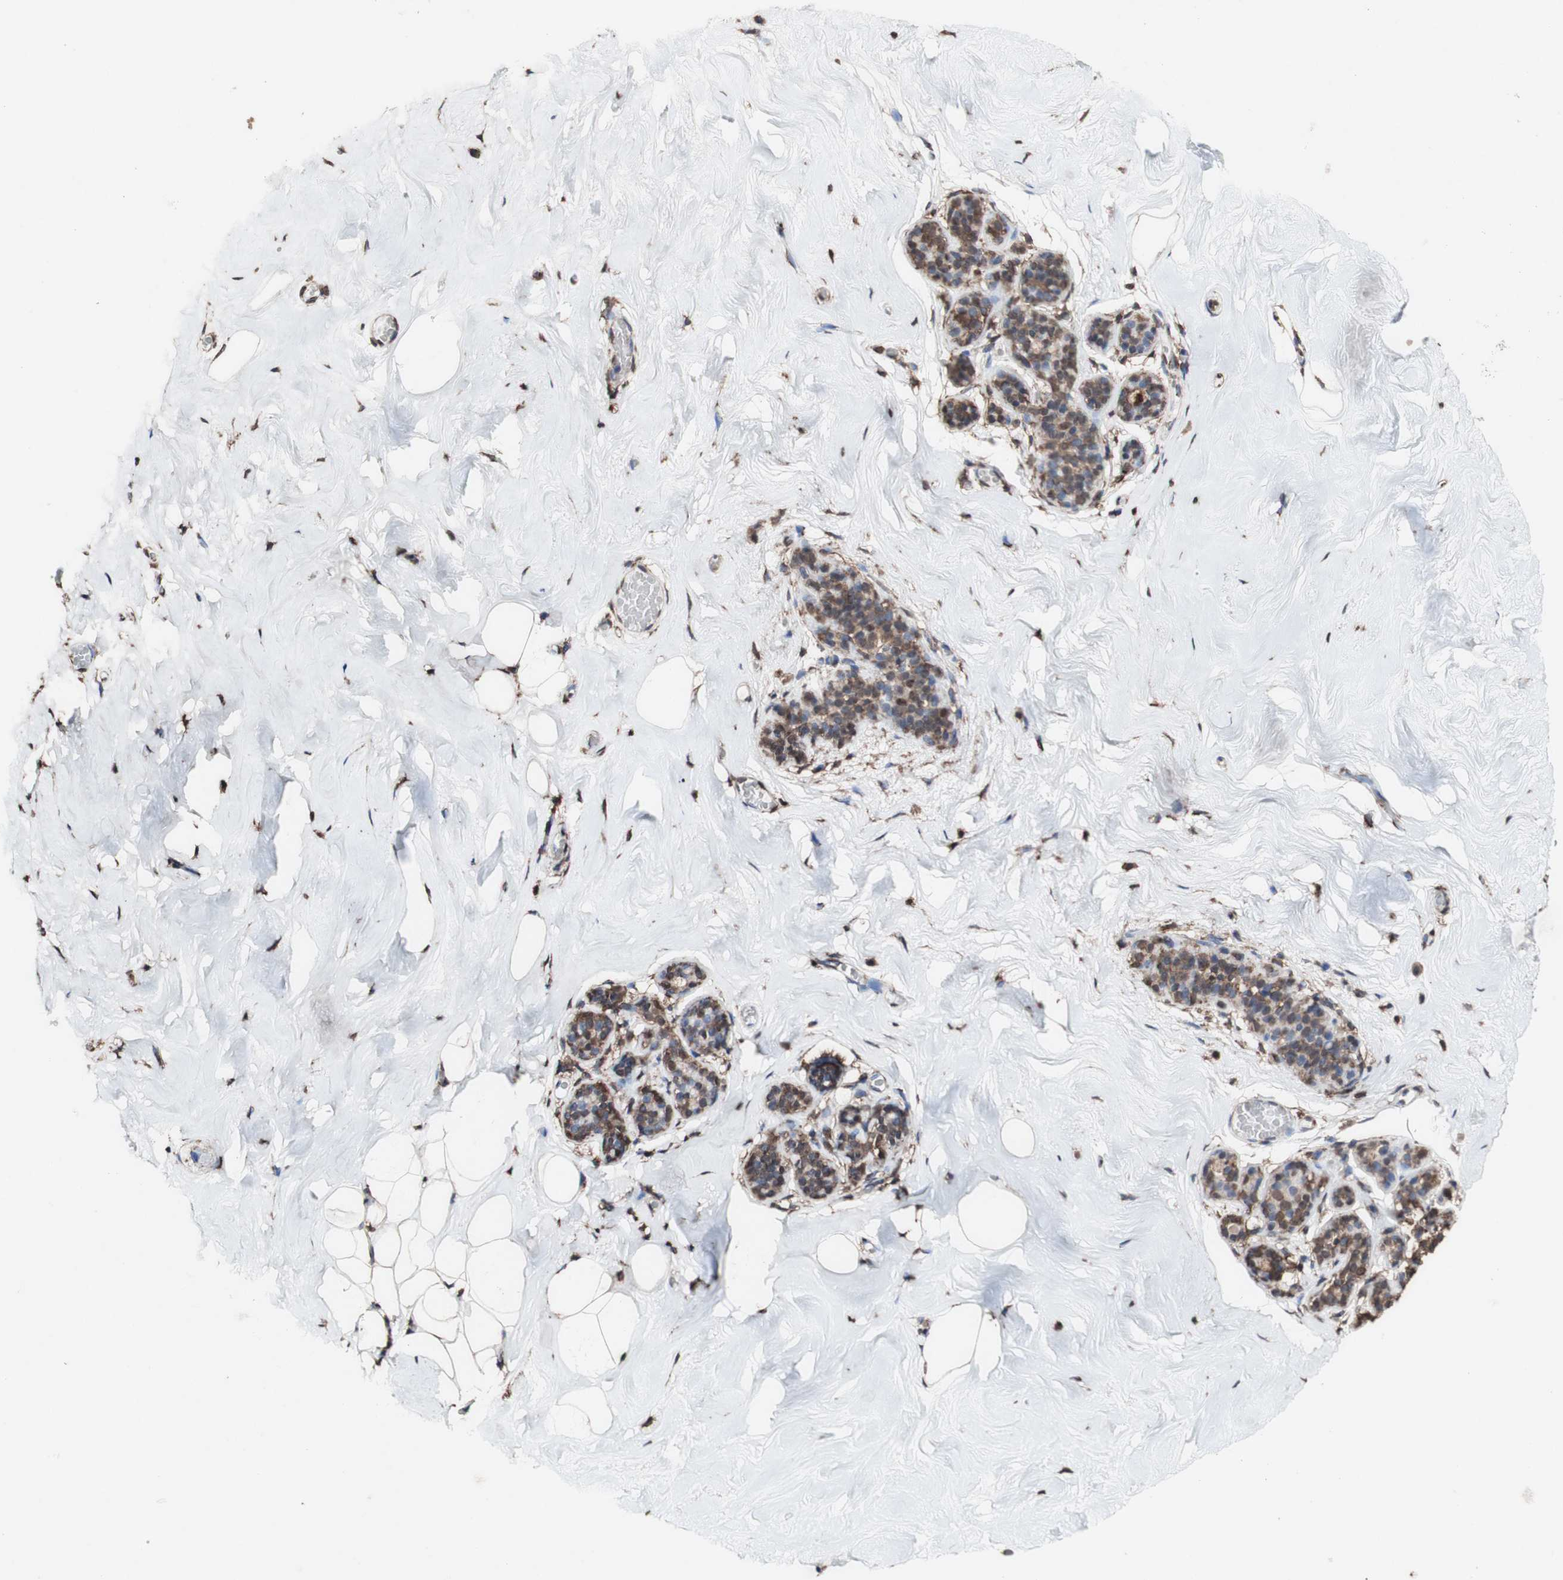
{"staining": {"intensity": "moderate", "quantity": "25%-75%", "location": "cytoplasmic/membranous,nuclear"}, "tissue": "breast", "cell_type": "Adipocytes", "image_type": "normal", "snomed": [{"axis": "morphology", "description": "Normal tissue, NOS"}, {"axis": "topography", "description": "Breast"}], "caption": "Immunohistochemical staining of normal human breast displays moderate cytoplasmic/membranous,nuclear protein positivity in approximately 25%-75% of adipocytes. (DAB (3,3'-diaminobenzidine) = brown stain, brightfield microscopy at high magnification).", "gene": "PIDD1", "patient": {"sex": "female", "age": 75}}